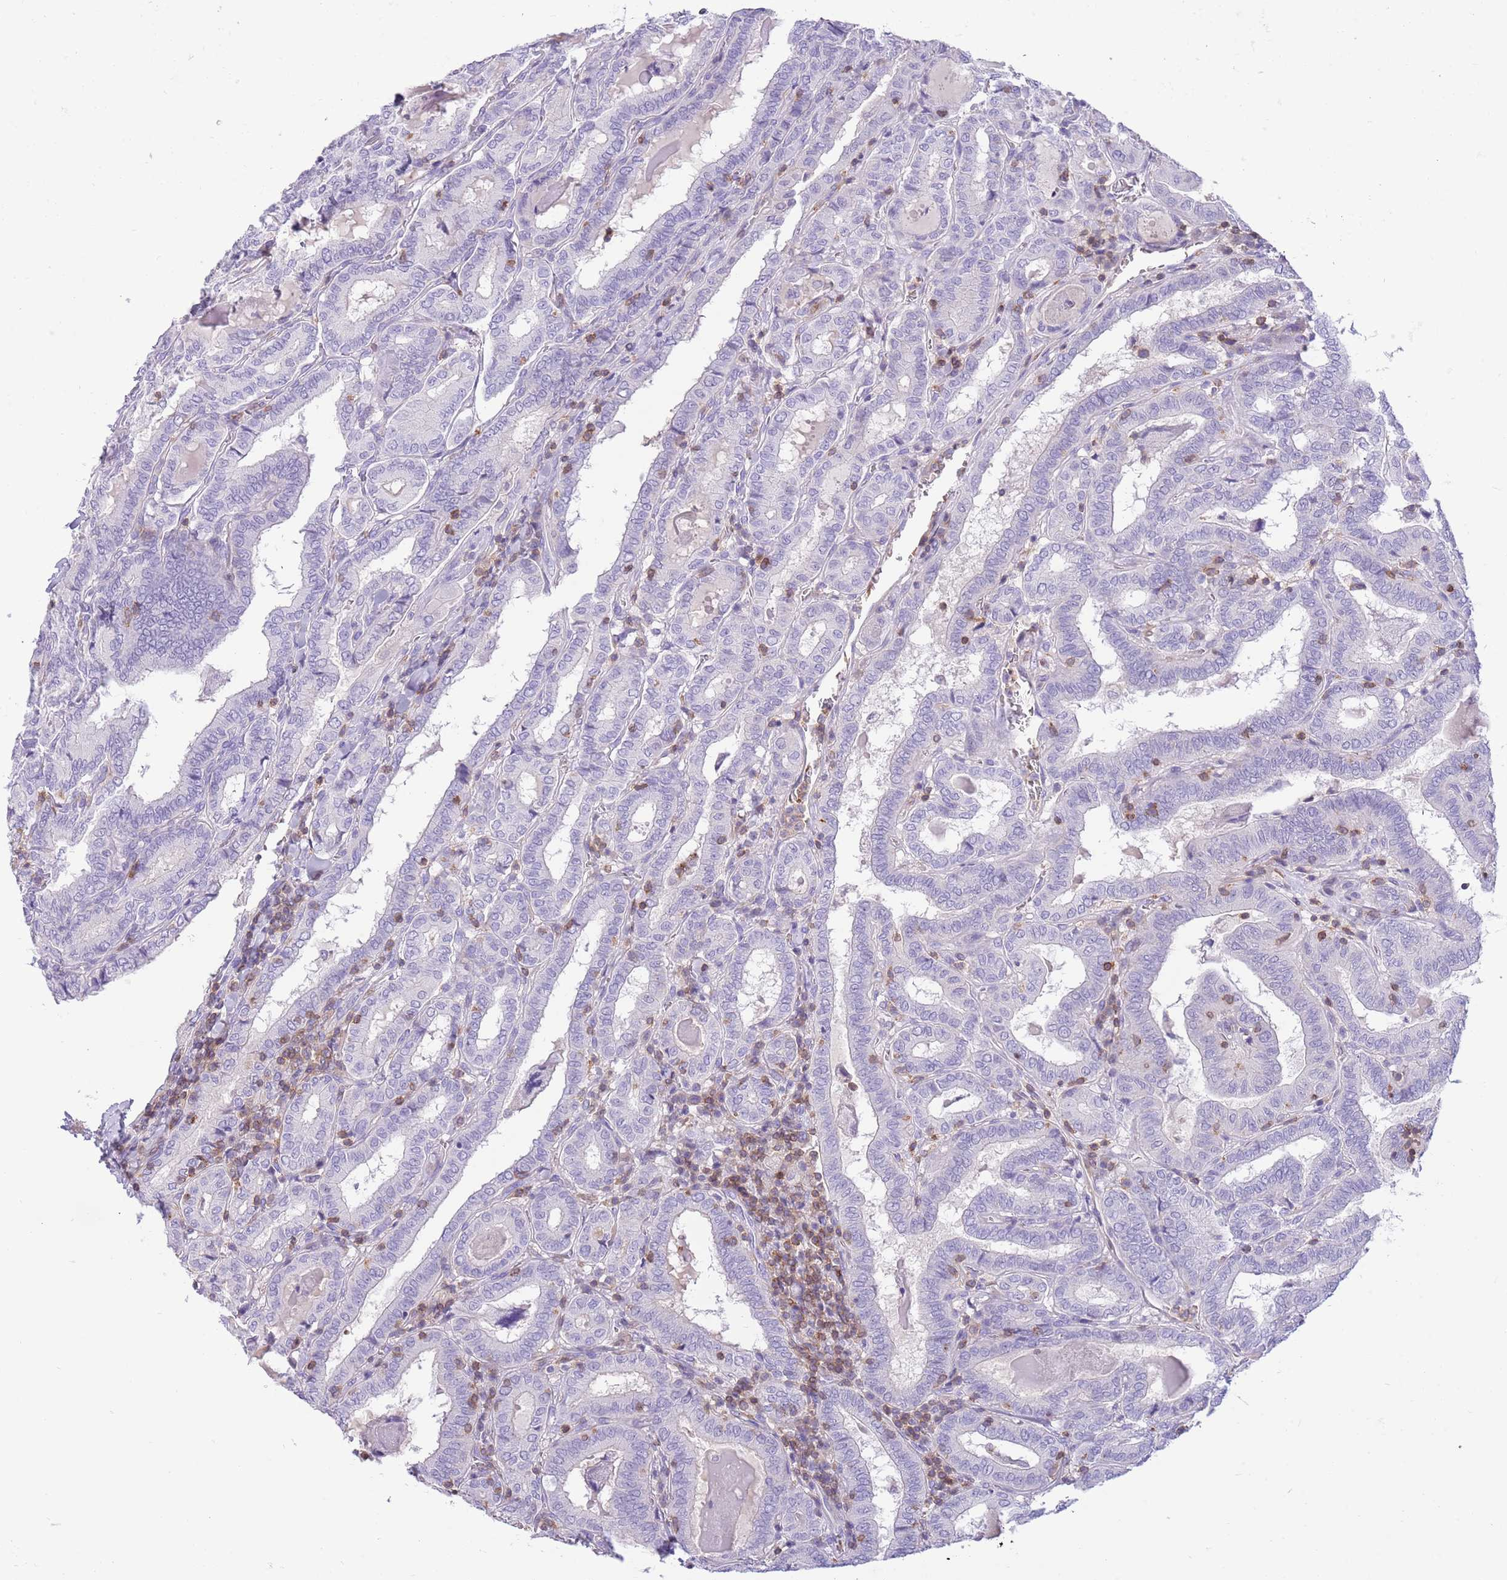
{"staining": {"intensity": "negative", "quantity": "none", "location": "none"}, "tissue": "thyroid cancer", "cell_type": "Tumor cells", "image_type": "cancer", "snomed": [{"axis": "morphology", "description": "Papillary adenocarcinoma, NOS"}, {"axis": "topography", "description": "Thyroid gland"}], "caption": "The photomicrograph exhibits no staining of tumor cells in thyroid cancer.", "gene": "OR4Q3", "patient": {"sex": "female", "age": 72}}